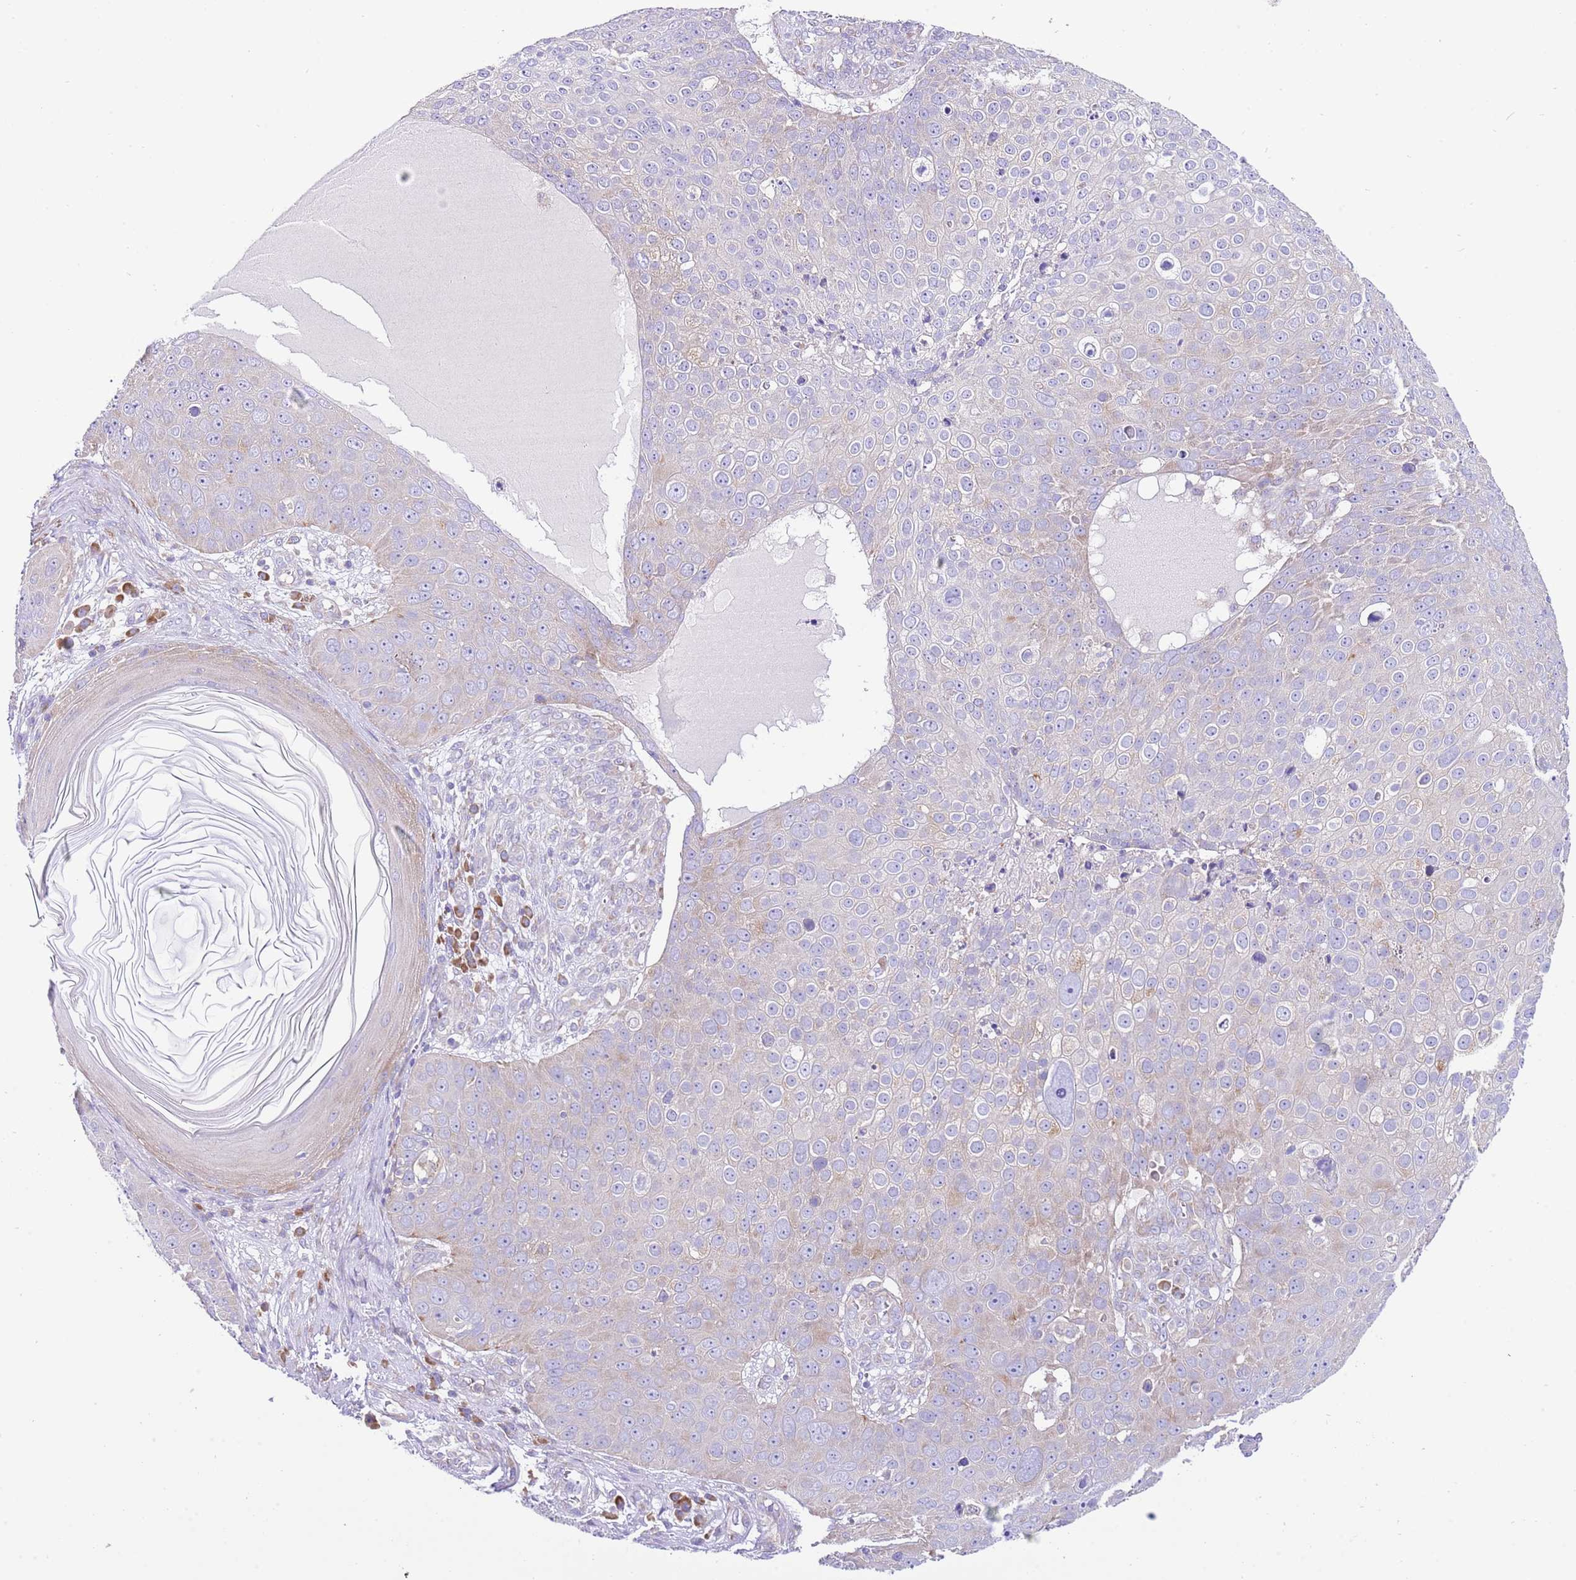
{"staining": {"intensity": "weak", "quantity": "<25%", "location": "cytoplasmic/membranous"}, "tissue": "skin cancer", "cell_type": "Tumor cells", "image_type": "cancer", "snomed": [{"axis": "morphology", "description": "Squamous cell carcinoma, NOS"}, {"axis": "topography", "description": "Skin"}], "caption": "The image exhibits no staining of tumor cells in squamous cell carcinoma (skin).", "gene": "RPS10", "patient": {"sex": "male", "age": 71}}